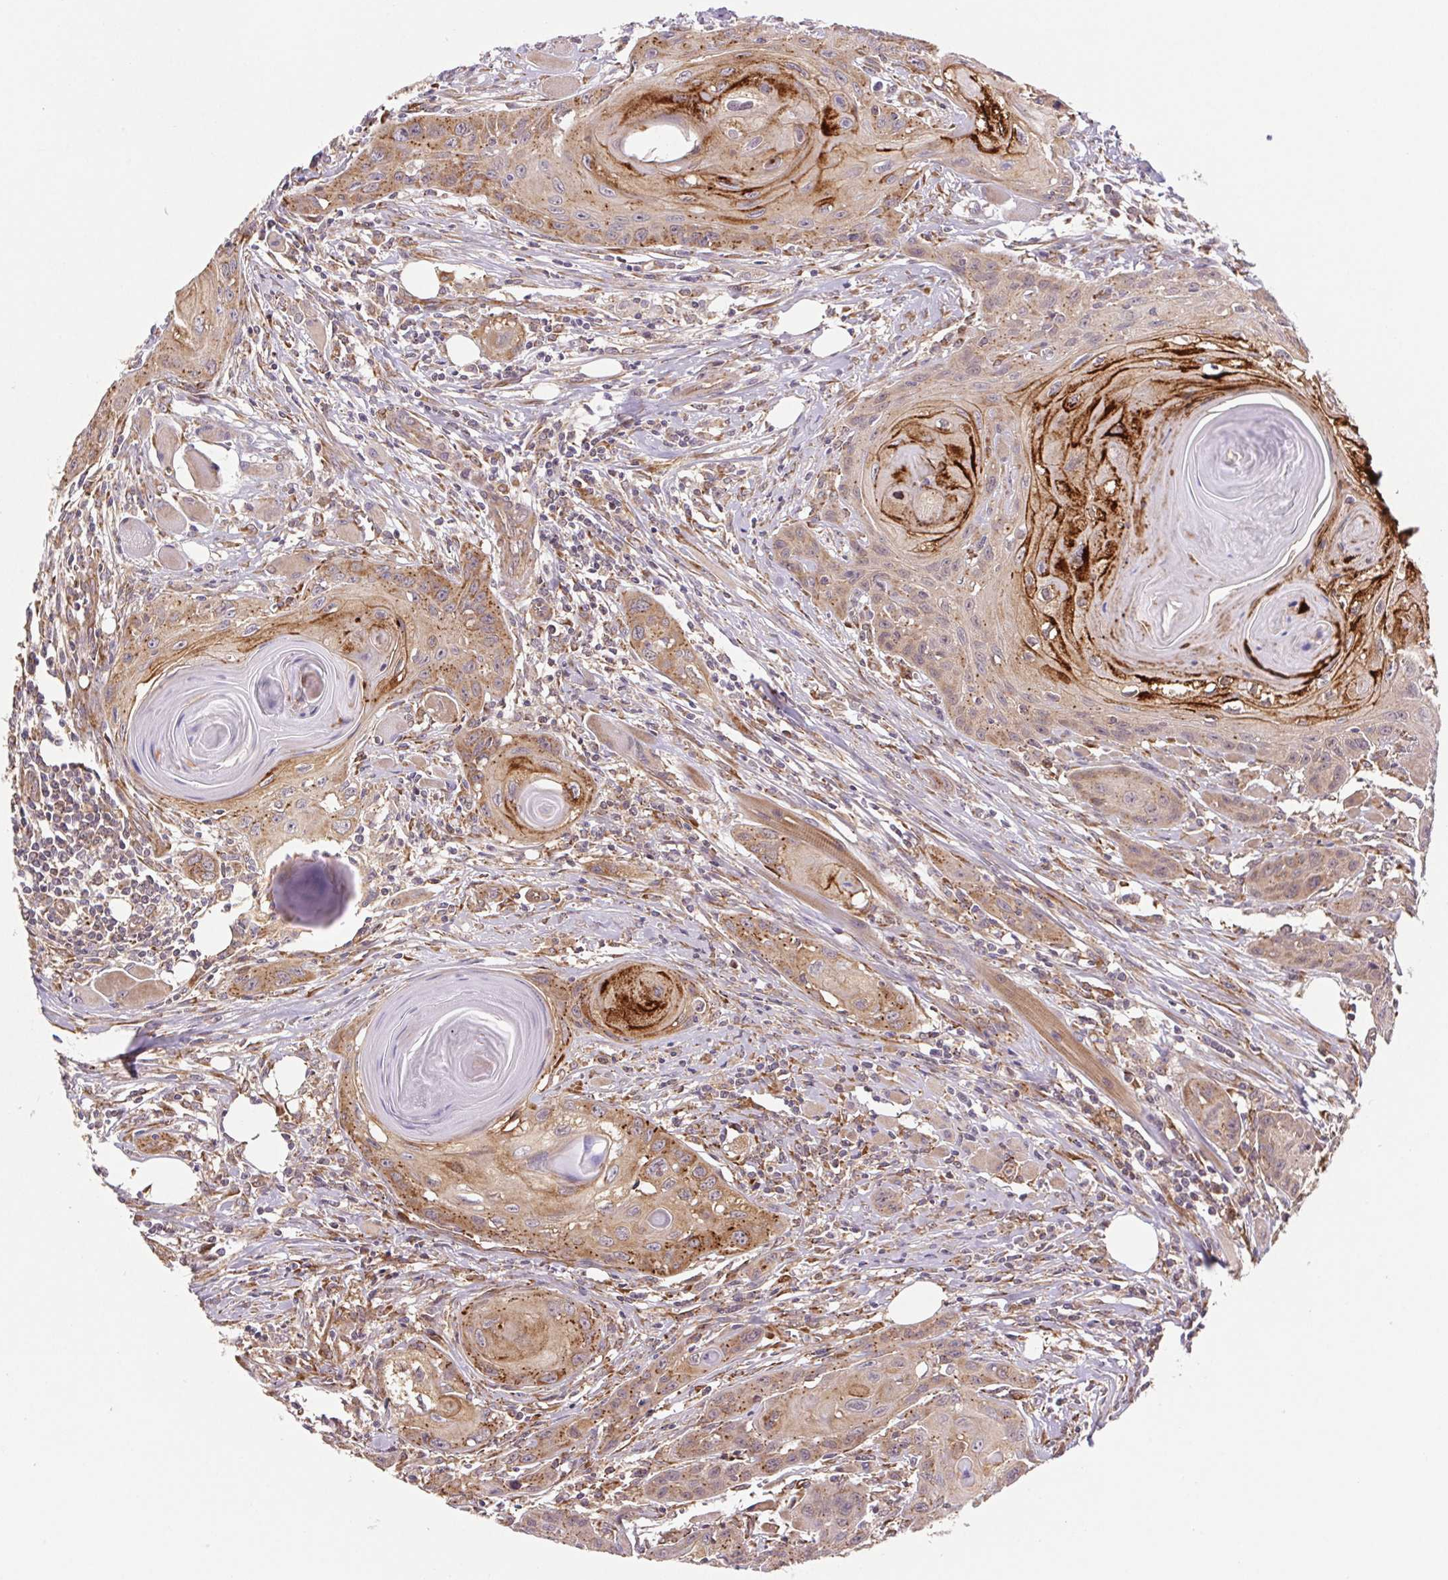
{"staining": {"intensity": "moderate", "quantity": ">75%", "location": "cytoplasmic/membranous"}, "tissue": "head and neck cancer", "cell_type": "Tumor cells", "image_type": "cancer", "snomed": [{"axis": "morphology", "description": "Squamous cell carcinoma, NOS"}, {"axis": "topography", "description": "Oral tissue"}, {"axis": "topography", "description": "Head-Neck"}], "caption": "High-power microscopy captured an IHC photomicrograph of head and neck cancer, revealing moderate cytoplasmic/membranous staining in approximately >75% of tumor cells.", "gene": "LYPD5", "patient": {"sex": "male", "age": 58}}